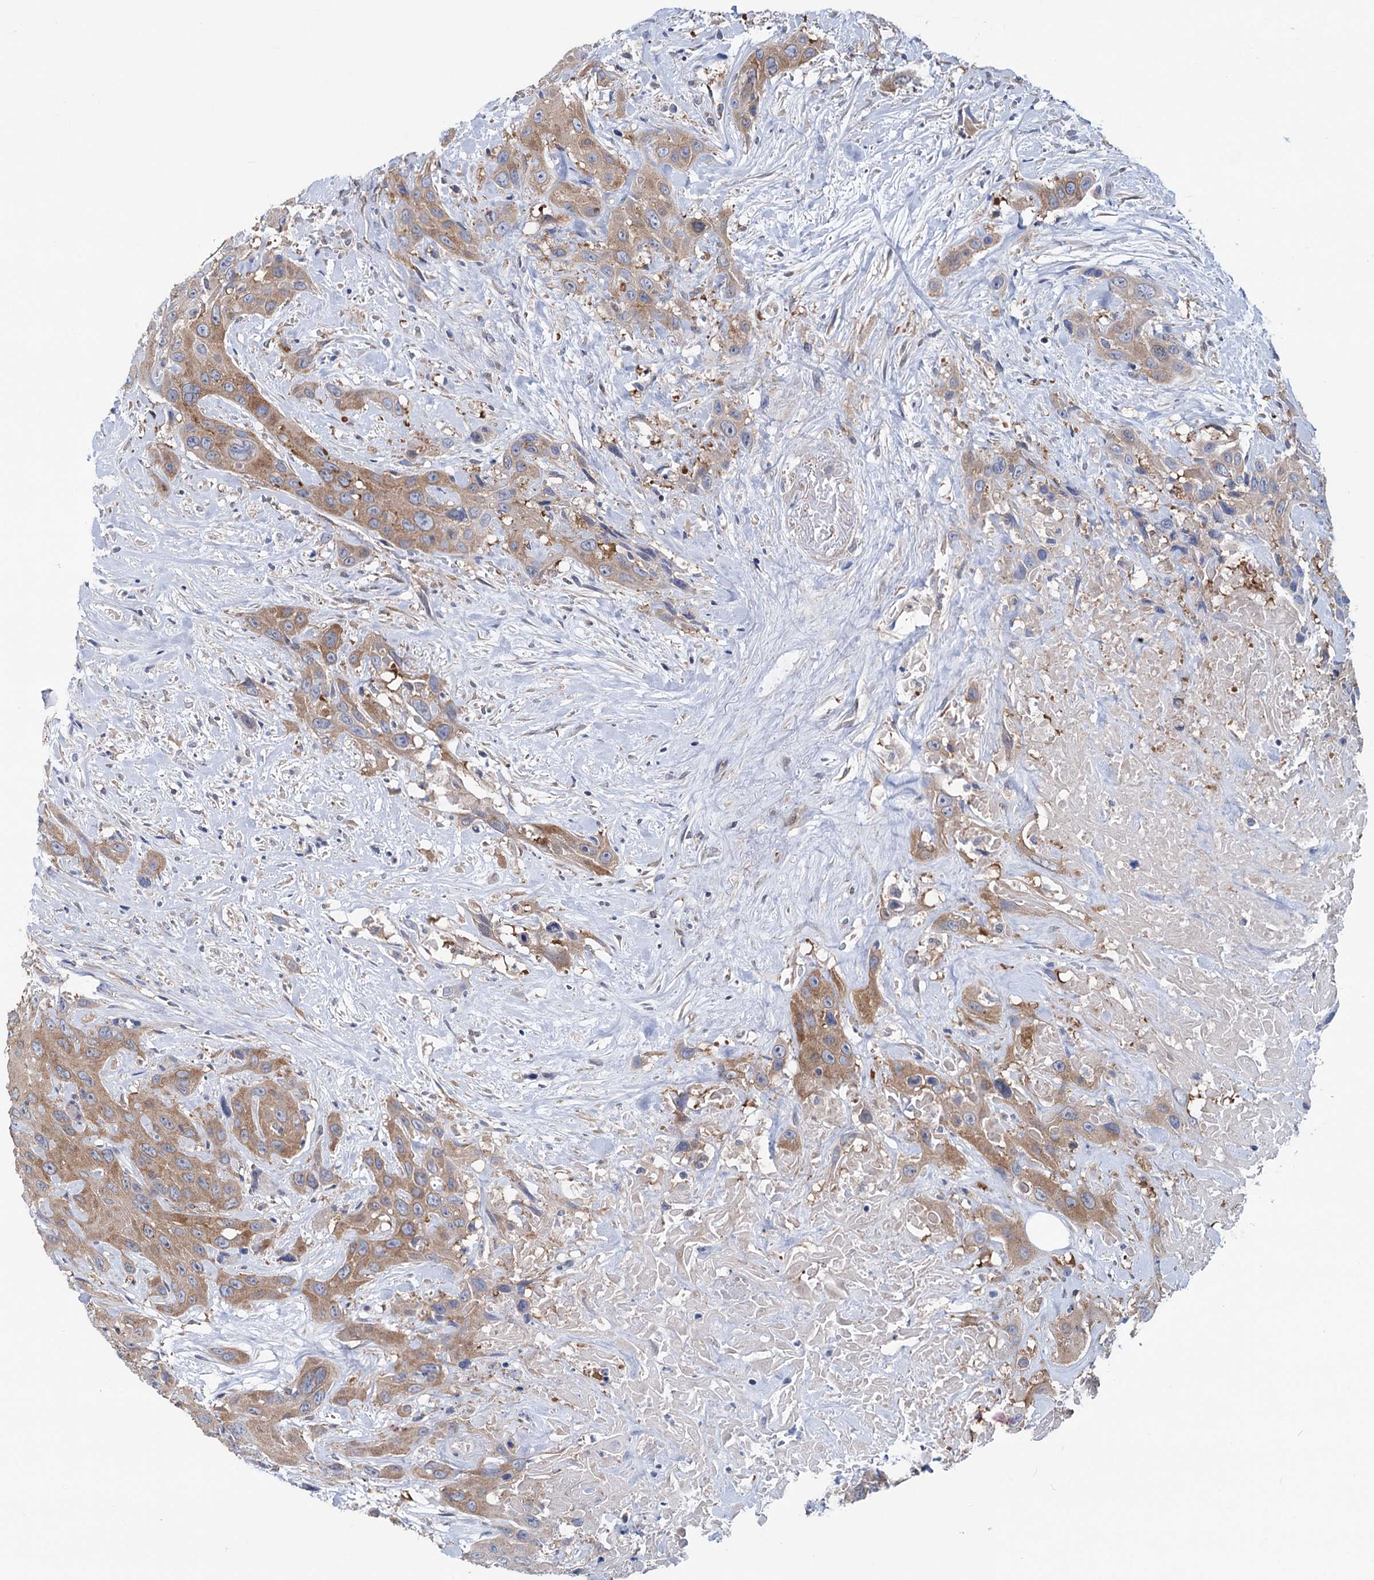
{"staining": {"intensity": "moderate", "quantity": ">75%", "location": "cytoplasmic/membranous"}, "tissue": "head and neck cancer", "cell_type": "Tumor cells", "image_type": "cancer", "snomed": [{"axis": "morphology", "description": "Squamous cell carcinoma, NOS"}, {"axis": "topography", "description": "Head-Neck"}], "caption": "About >75% of tumor cells in head and neck squamous cell carcinoma exhibit moderate cytoplasmic/membranous protein expression as visualized by brown immunohistochemical staining.", "gene": "ZNRD2", "patient": {"sex": "male", "age": 81}}